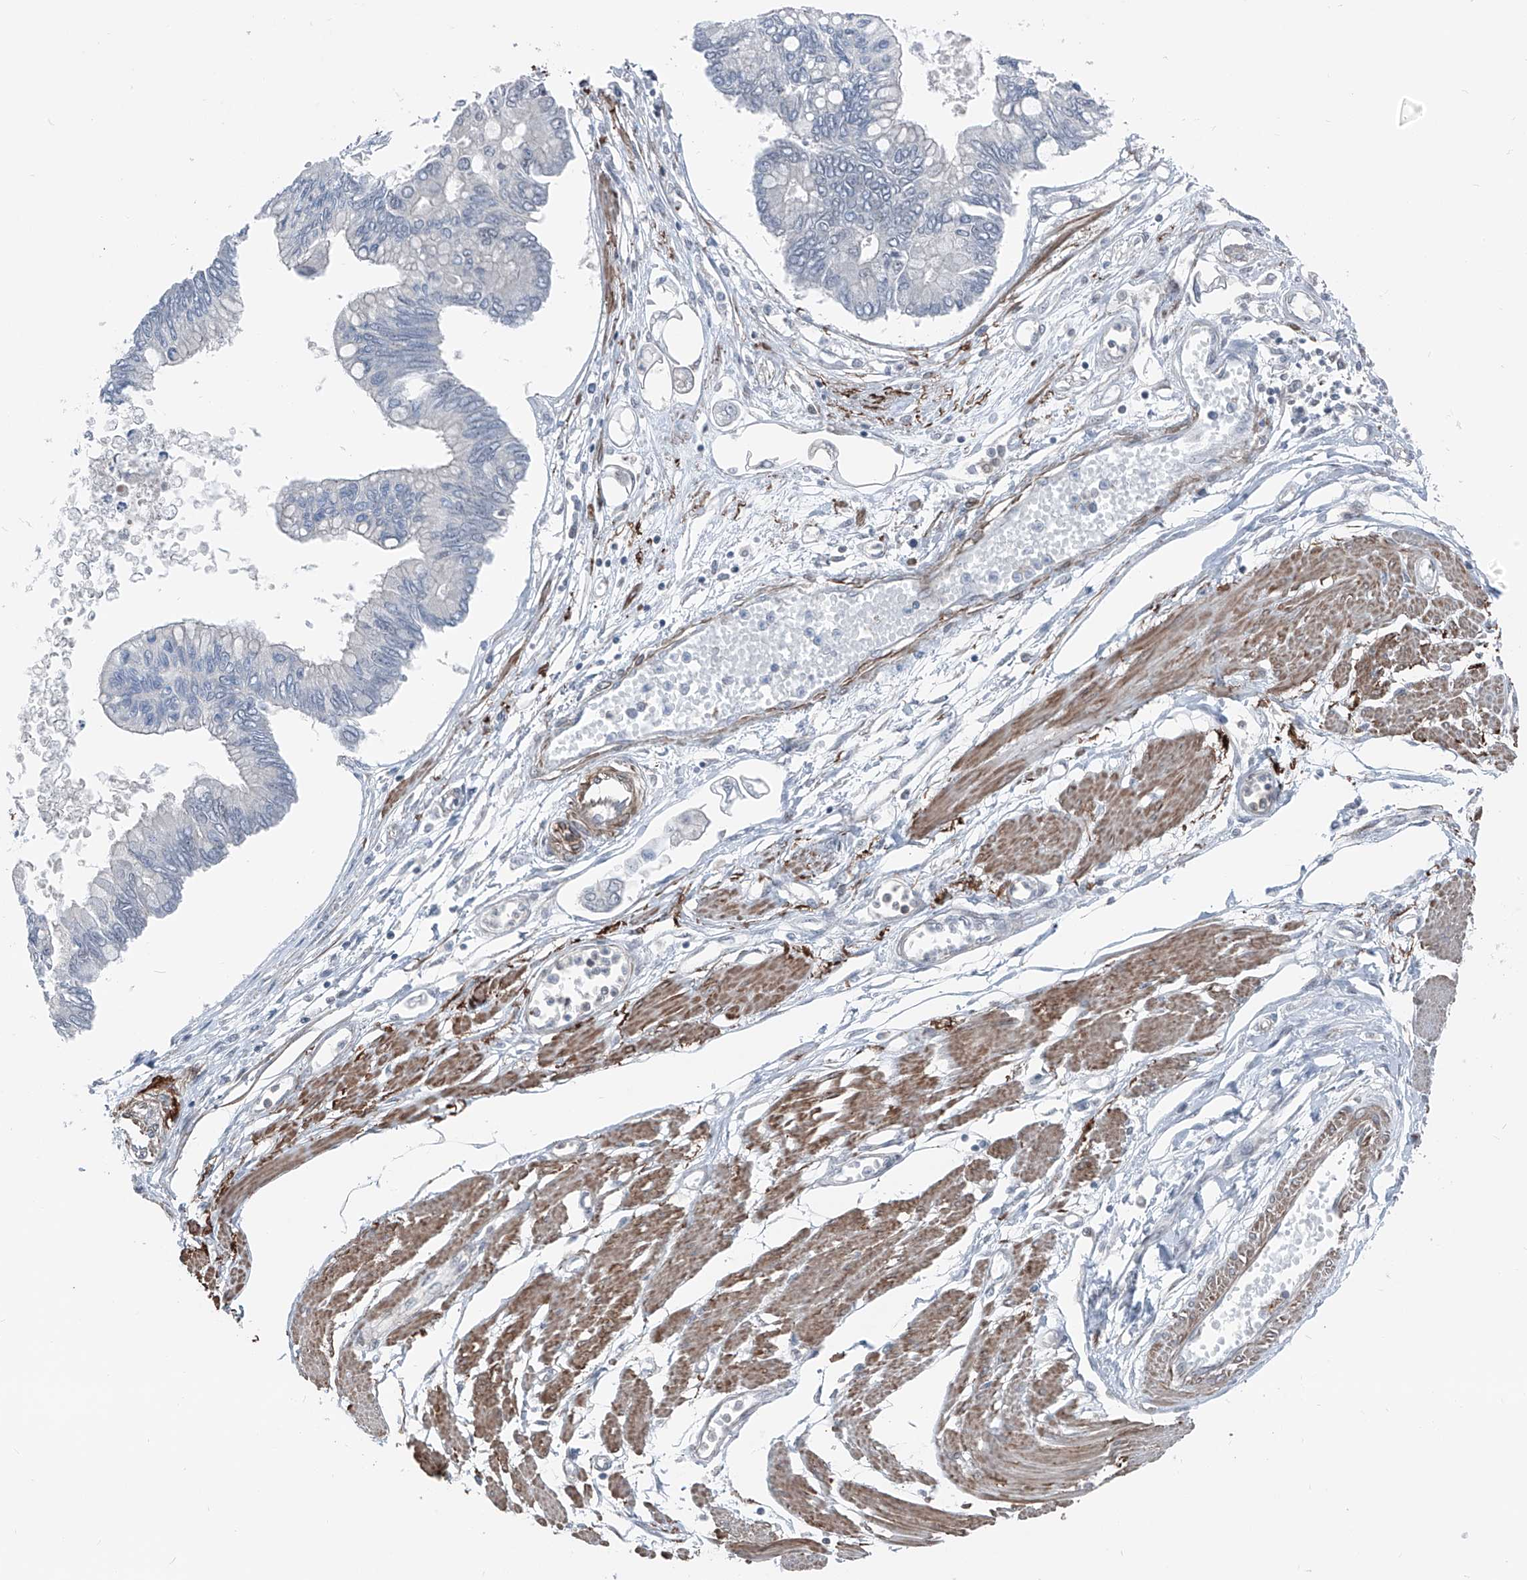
{"staining": {"intensity": "negative", "quantity": "none", "location": "none"}, "tissue": "pancreatic cancer", "cell_type": "Tumor cells", "image_type": "cancer", "snomed": [{"axis": "morphology", "description": "Adenocarcinoma, NOS"}, {"axis": "topography", "description": "Pancreas"}], "caption": "Immunohistochemical staining of human adenocarcinoma (pancreatic) demonstrates no significant expression in tumor cells.", "gene": "HSPB11", "patient": {"sex": "female", "age": 77}}